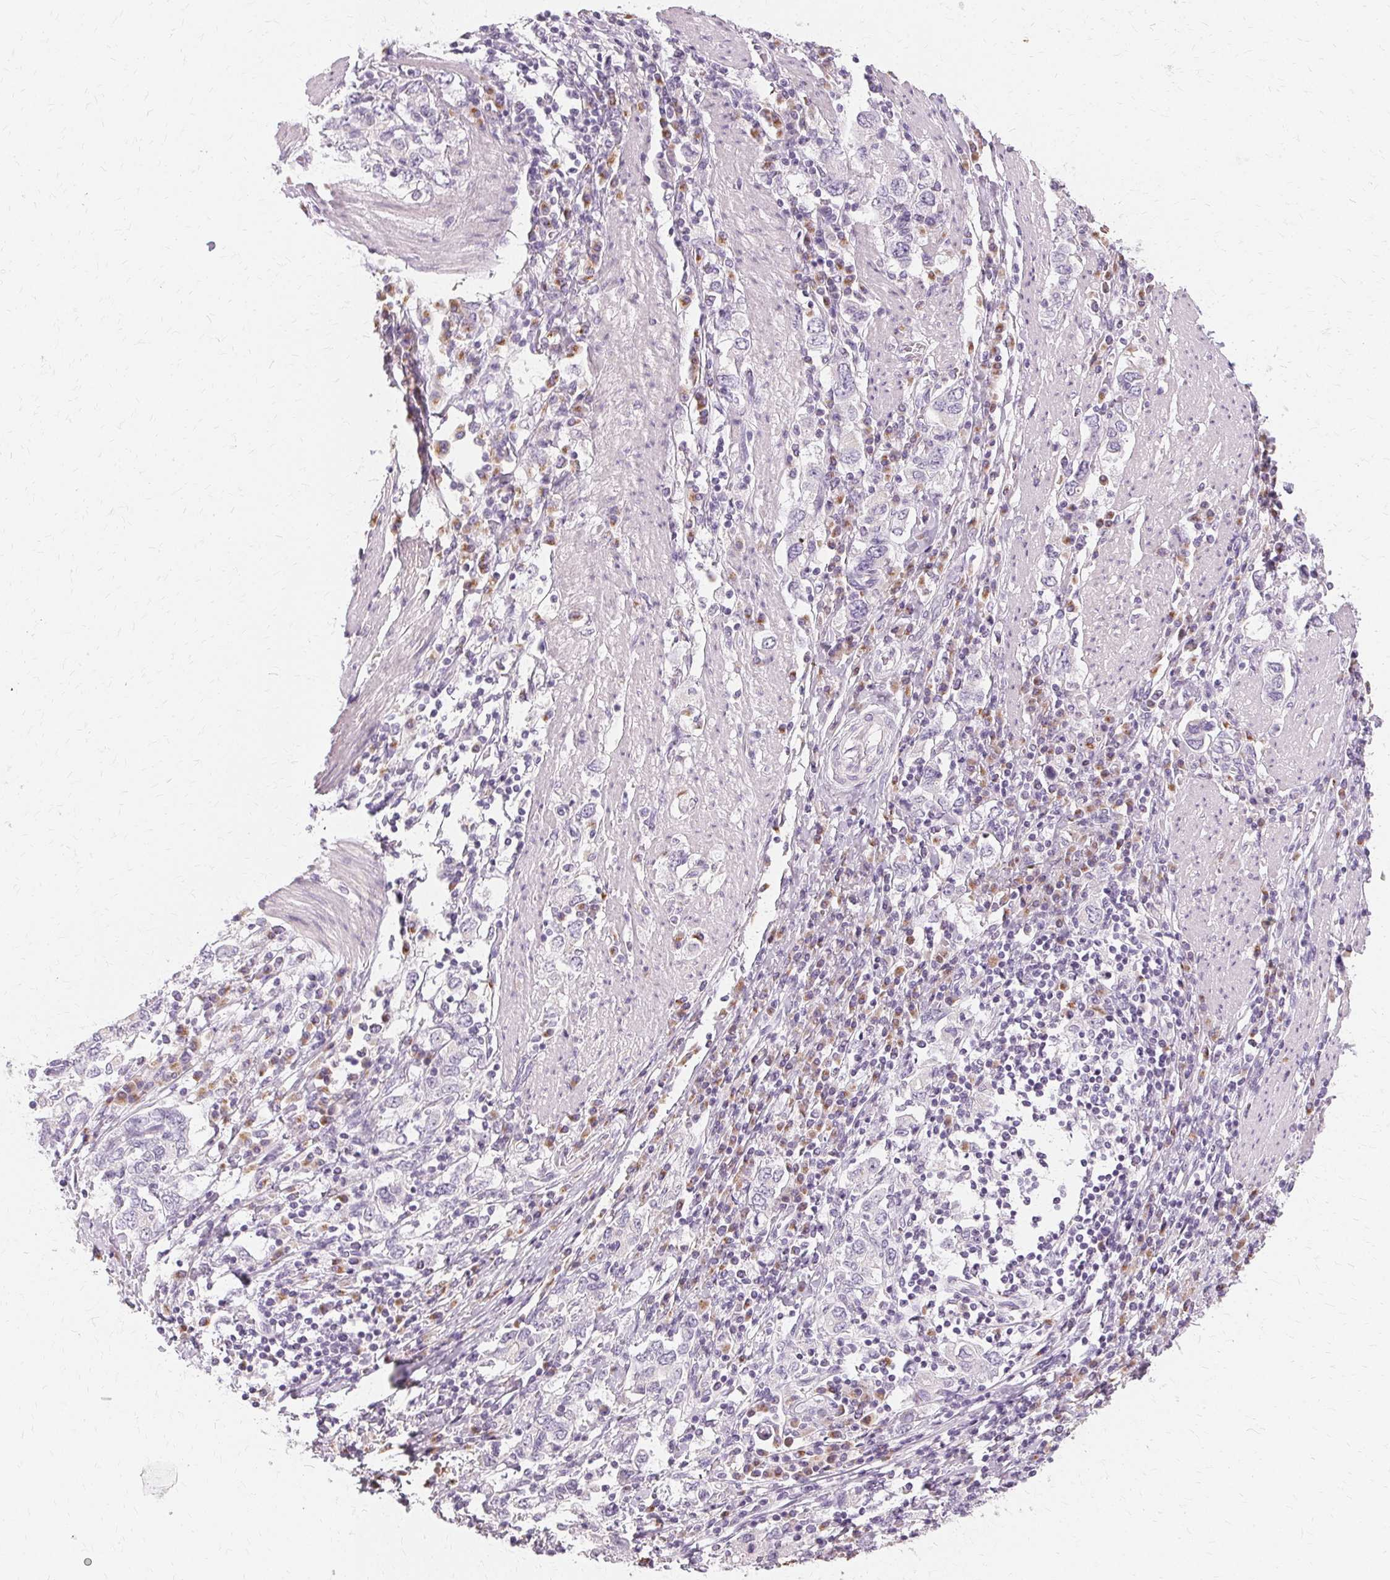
{"staining": {"intensity": "negative", "quantity": "none", "location": "none"}, "tissue": "stomach cancer", "cell_type": "Tumor cells", "image_type": "cancer", "snomed": [{"axis": "morphology", "description": "Adenocarcinoma, NOS"}, {"axis": "topography", "description": "Stomach, upper"}, {"axis": "topography", "description": "Stomach"}], "caption": "Stomach cancer stained for a protein using immunohistochemistry (IHC) shows no staining tumor cells.", "gene": "FCRL3", "patient": {"sex": "male", "age": 62}}